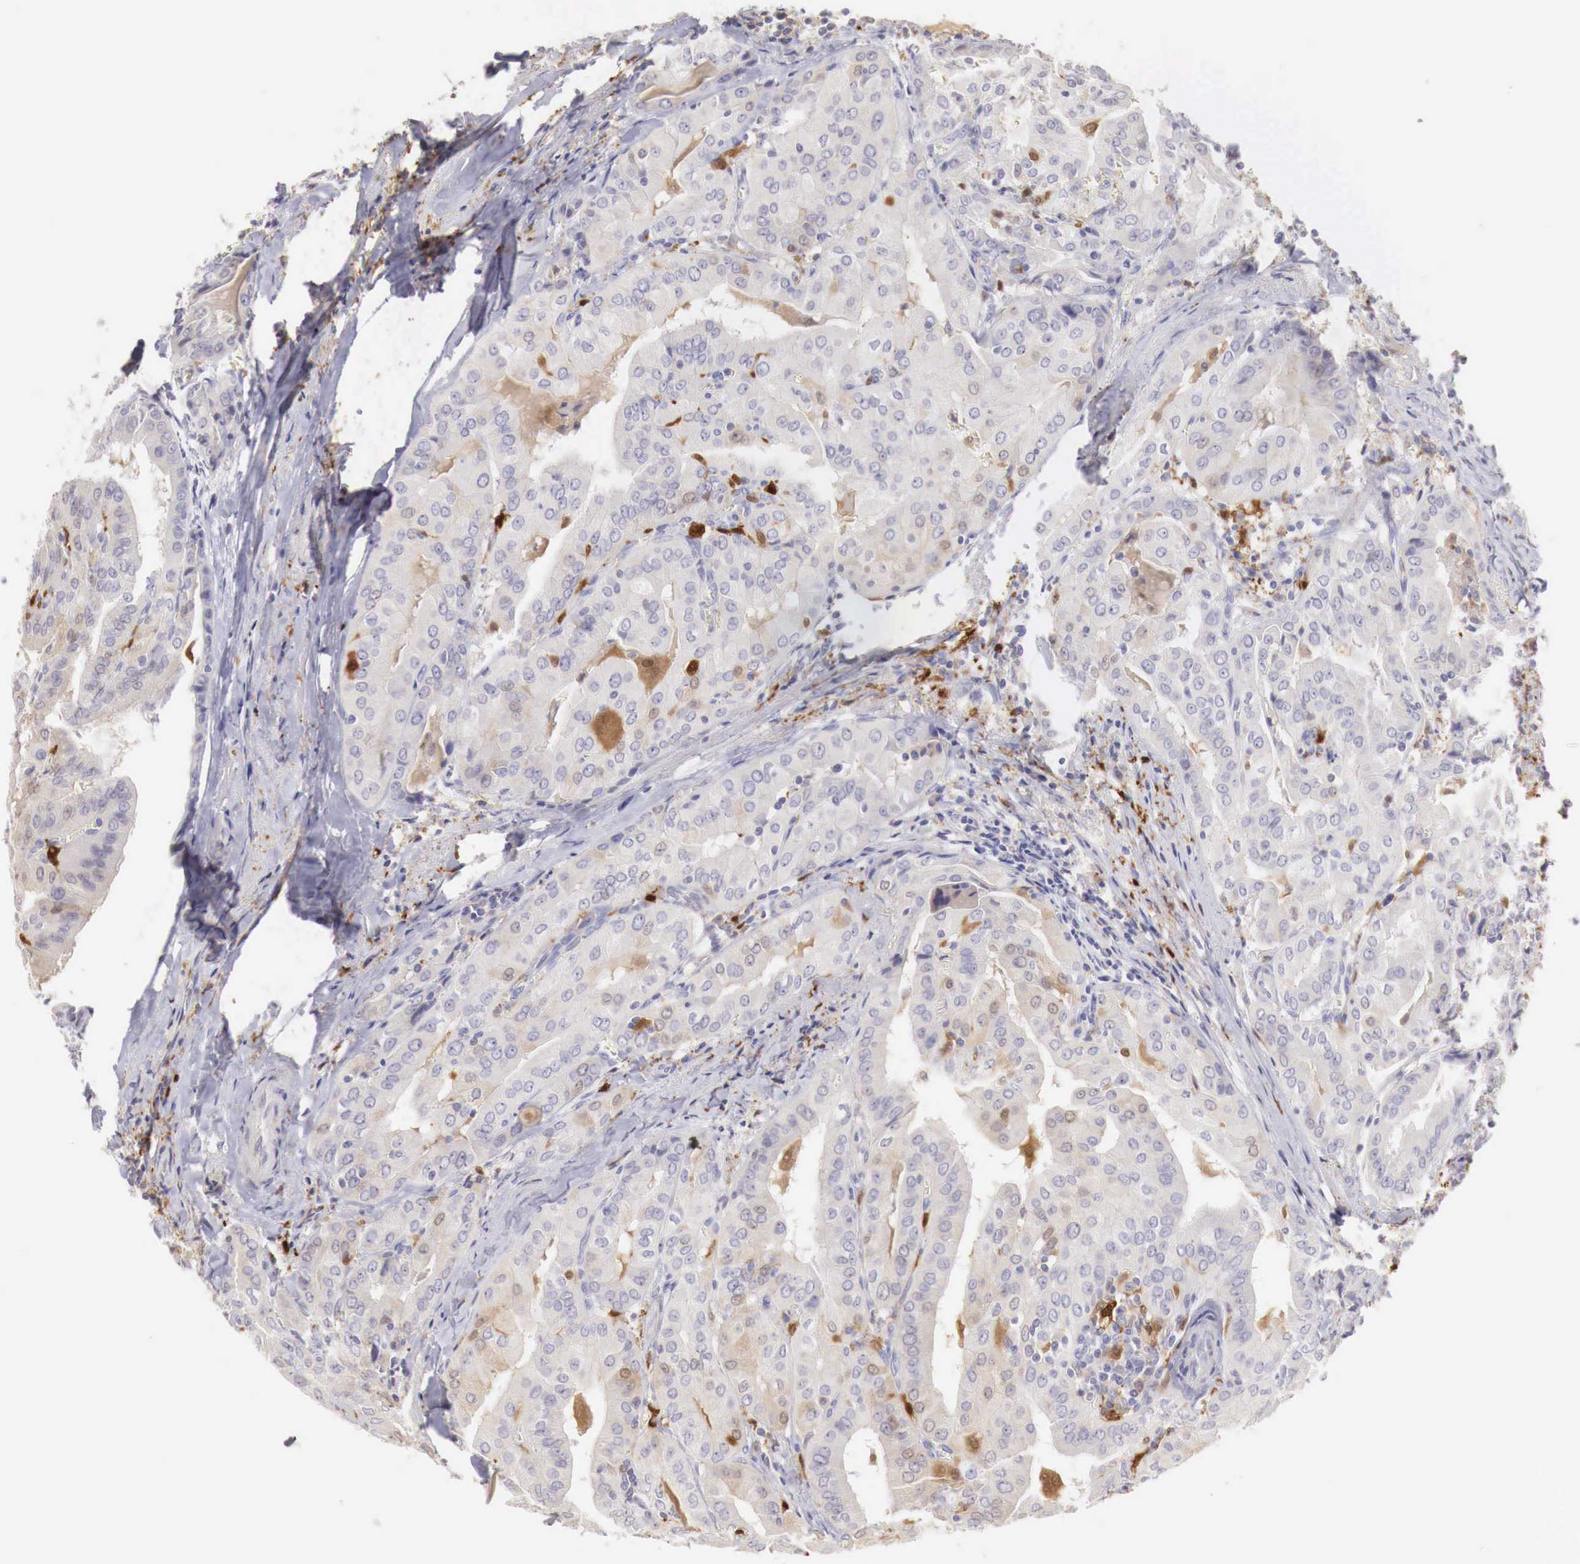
{"staining": {"intensity": "weak", "quantity": "<25%", "location": "cytoplasmic/membranous"}, "tissue": "thyroid cancer", "cell_type": "Tumor cells", "image_type": "cancer", "snomed": [{"axis": "morphology", "description": "Papillary adenocarcinoma, NOS"}, {"axis": "topography", "description": "Thyroid gland"}], "caption": "An image of thyroid cancer stained for a protein demonstrates no brown staining in tumor cells. Nuclei are stained in blue.", "gene": "RENBP", "patient": {"sex": "female", "age": 71}}